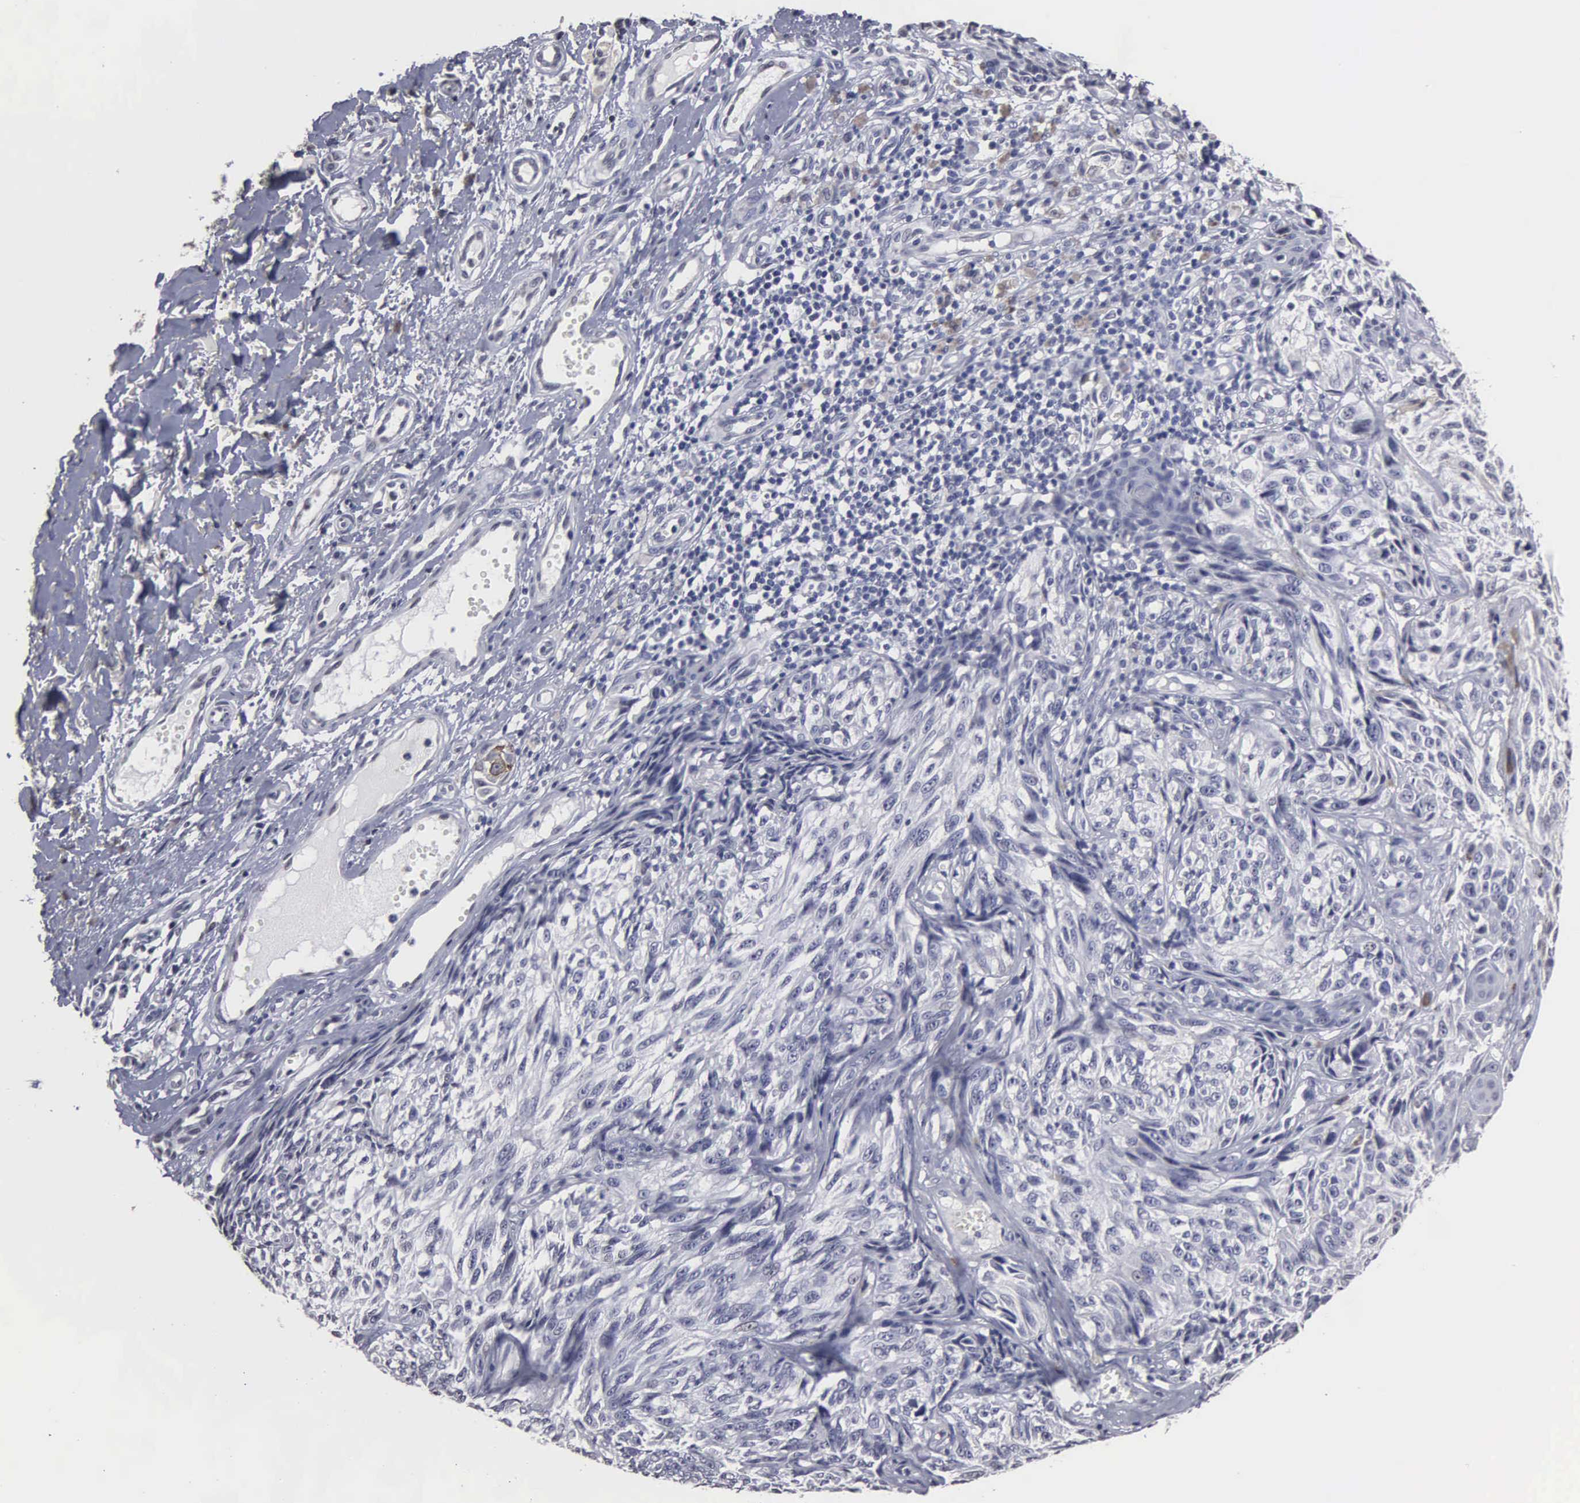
{"staining": {"intensity": "negative", "quantity": "none", "location": "none"}, "tissue": "melanoma", "cell_type": "Tumor cells", "image_type": "cancer", "snomed": [{"axis": "morphology", "description": "Malignant melanoma, NOS"}, {"axis": "topography", "description": "Skin"}], "caption": "High power microscopy micrograph of an immunohistochemistry (IHC) photomicrograph of malignant melanoma, revealing no significant staining in tumor cells.", "gene": "UPB1", "patient": {"sex": "male", "age": 67}}